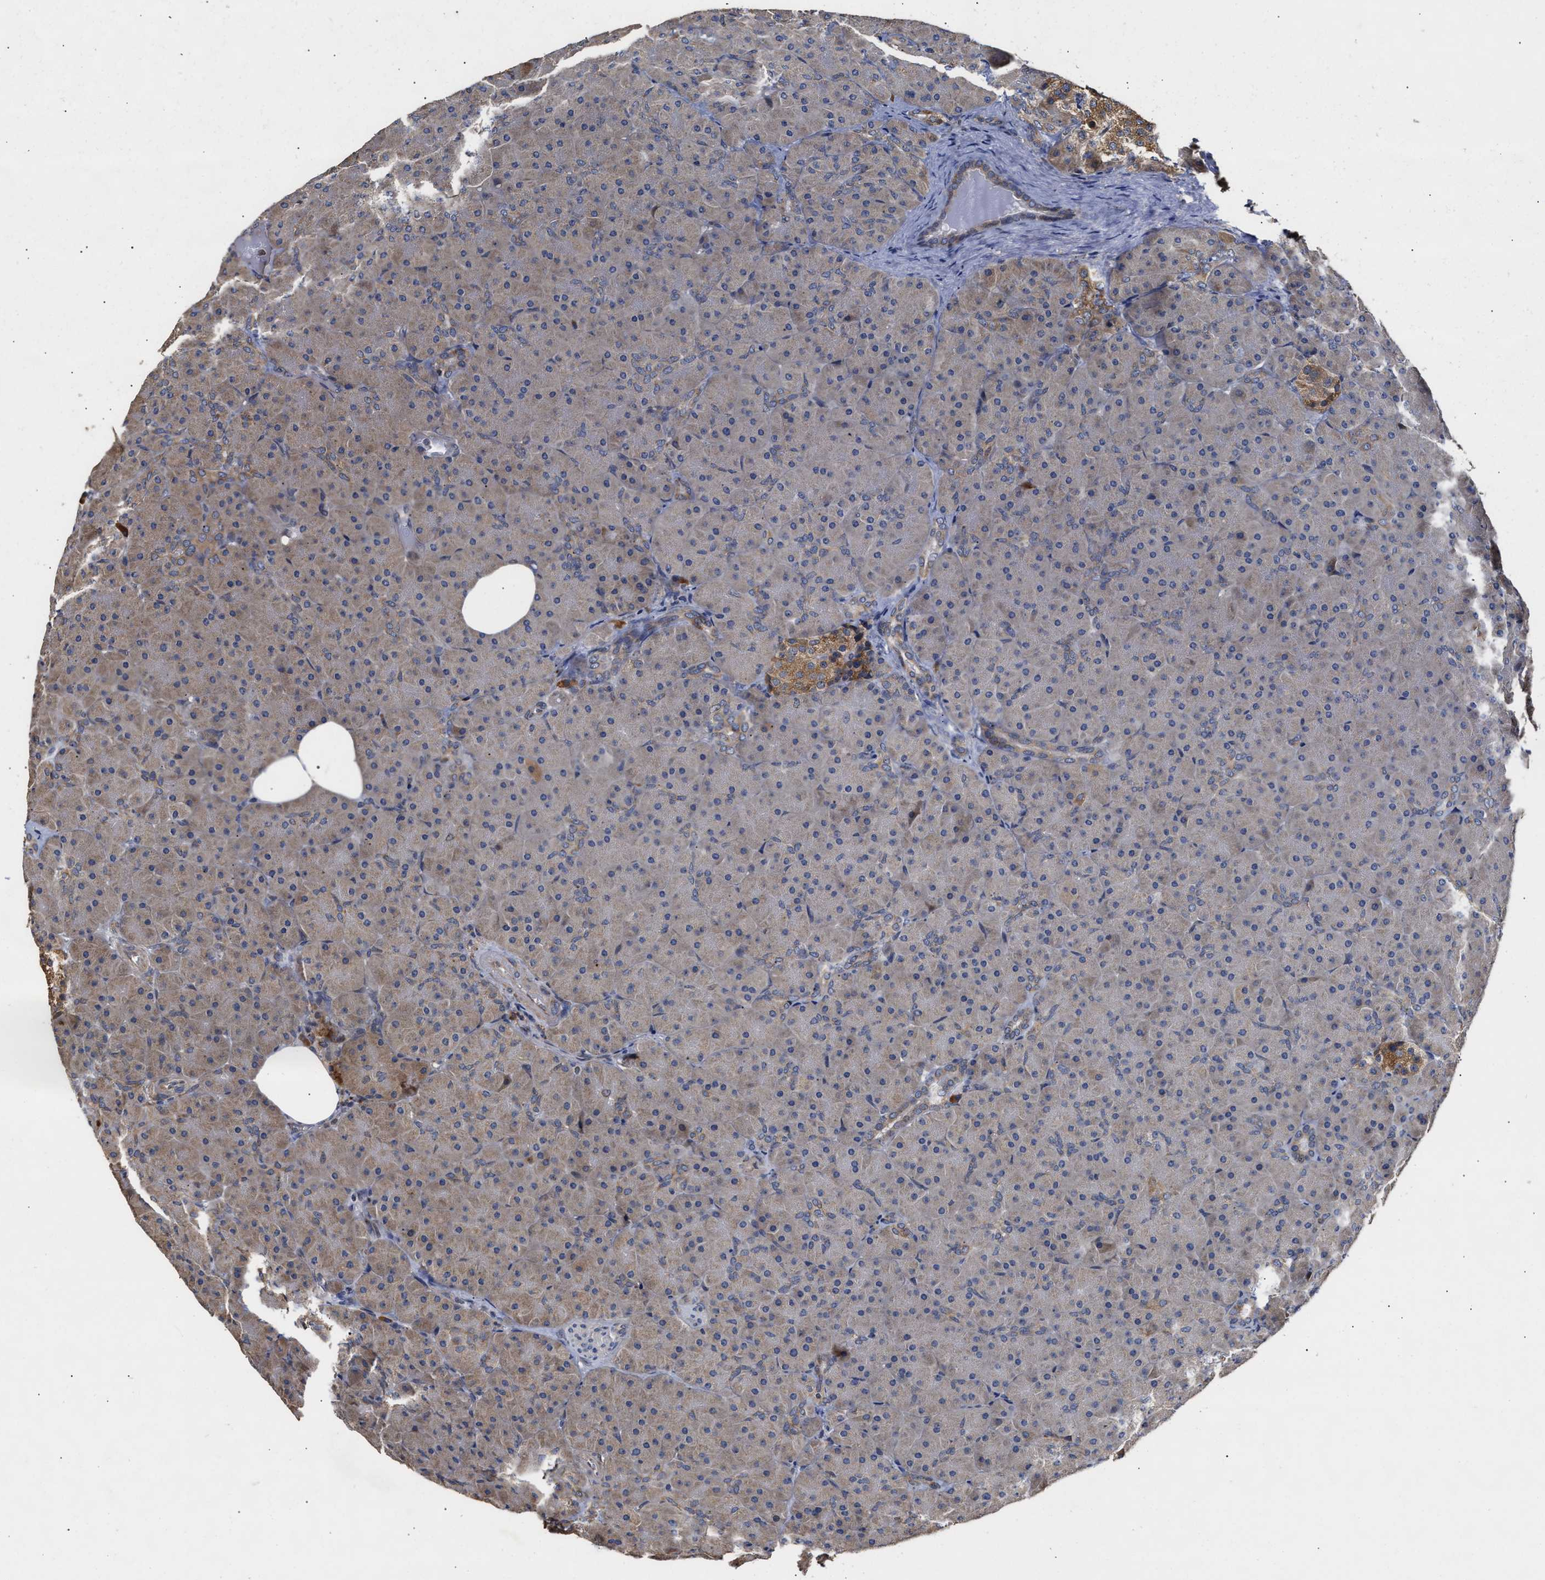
{"staining": {"intensity": "moderate", "quantity": "25%-75%", "location": "cytoplasmic/membranous,nuclear"}, "tissue": "pancreas", "cell_type": "Exocrine glandular cells", "image_type": "normal", "snomed": [{"axis": "morphology", "description": "Normal tissue, NOS"}, {"axis": "topography", "description": "Pancreas"}], "caption": "Exocrine glandular cells exhibit medium levels of moderate cytoplasmic/membranous,nuclear staining in about 25%-75% of cells in normal human pancreas.", "gene": "GOSR1", "patient": {"sex": "male", "age": 66}}